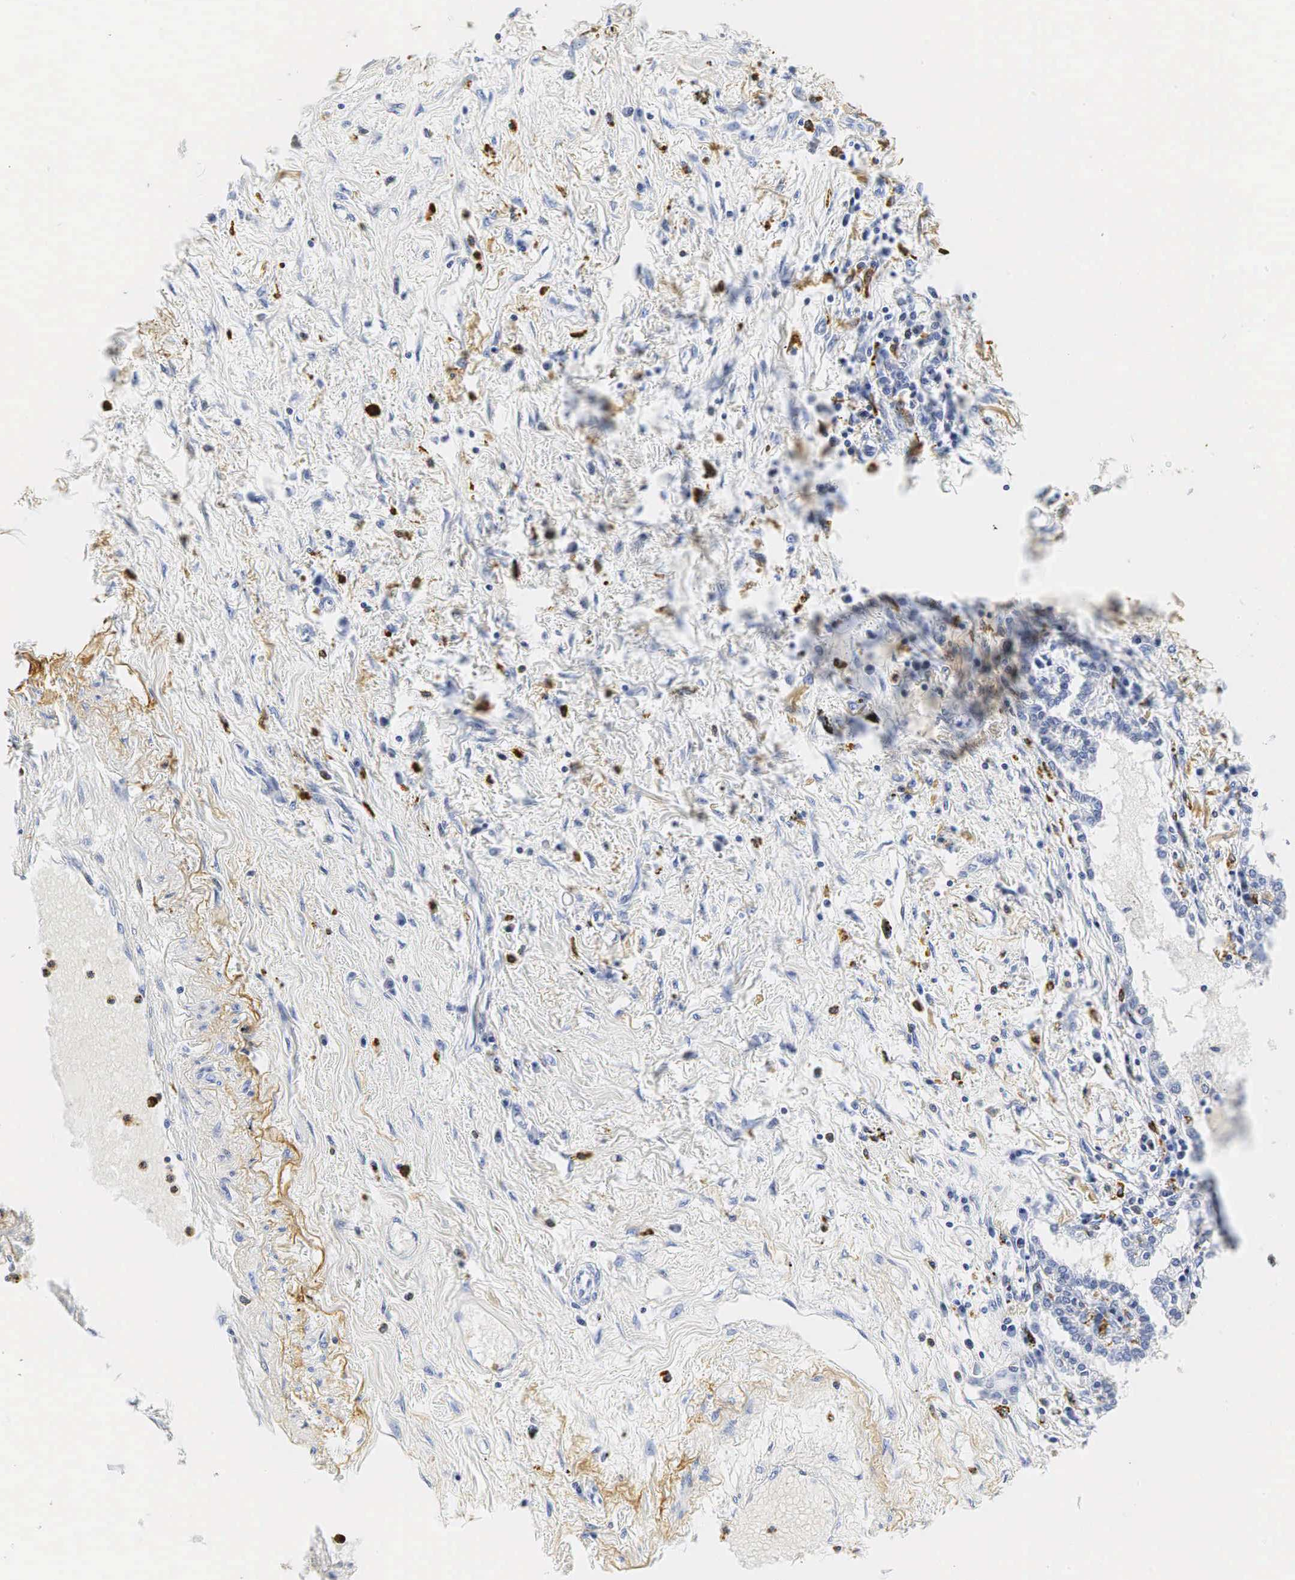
{"staining": {"intensity": "negative", "quantity": "none", "location": "none"}, "tissue": "lung cancer", "cell_type": "Tumor cells", "image_type": "cancer", "snomed": [{"axis": "morphology", "description": "Adenocarcinoma, NOS"}, {"axis": "topography", "description": "Lung"}], "caption": "A photomicrograph of human lung cancer (adenocarcinoma) is negative for staining in tumor cells.", "gene": "LYZ", "patient": {"sex": "male", "age": 60}}